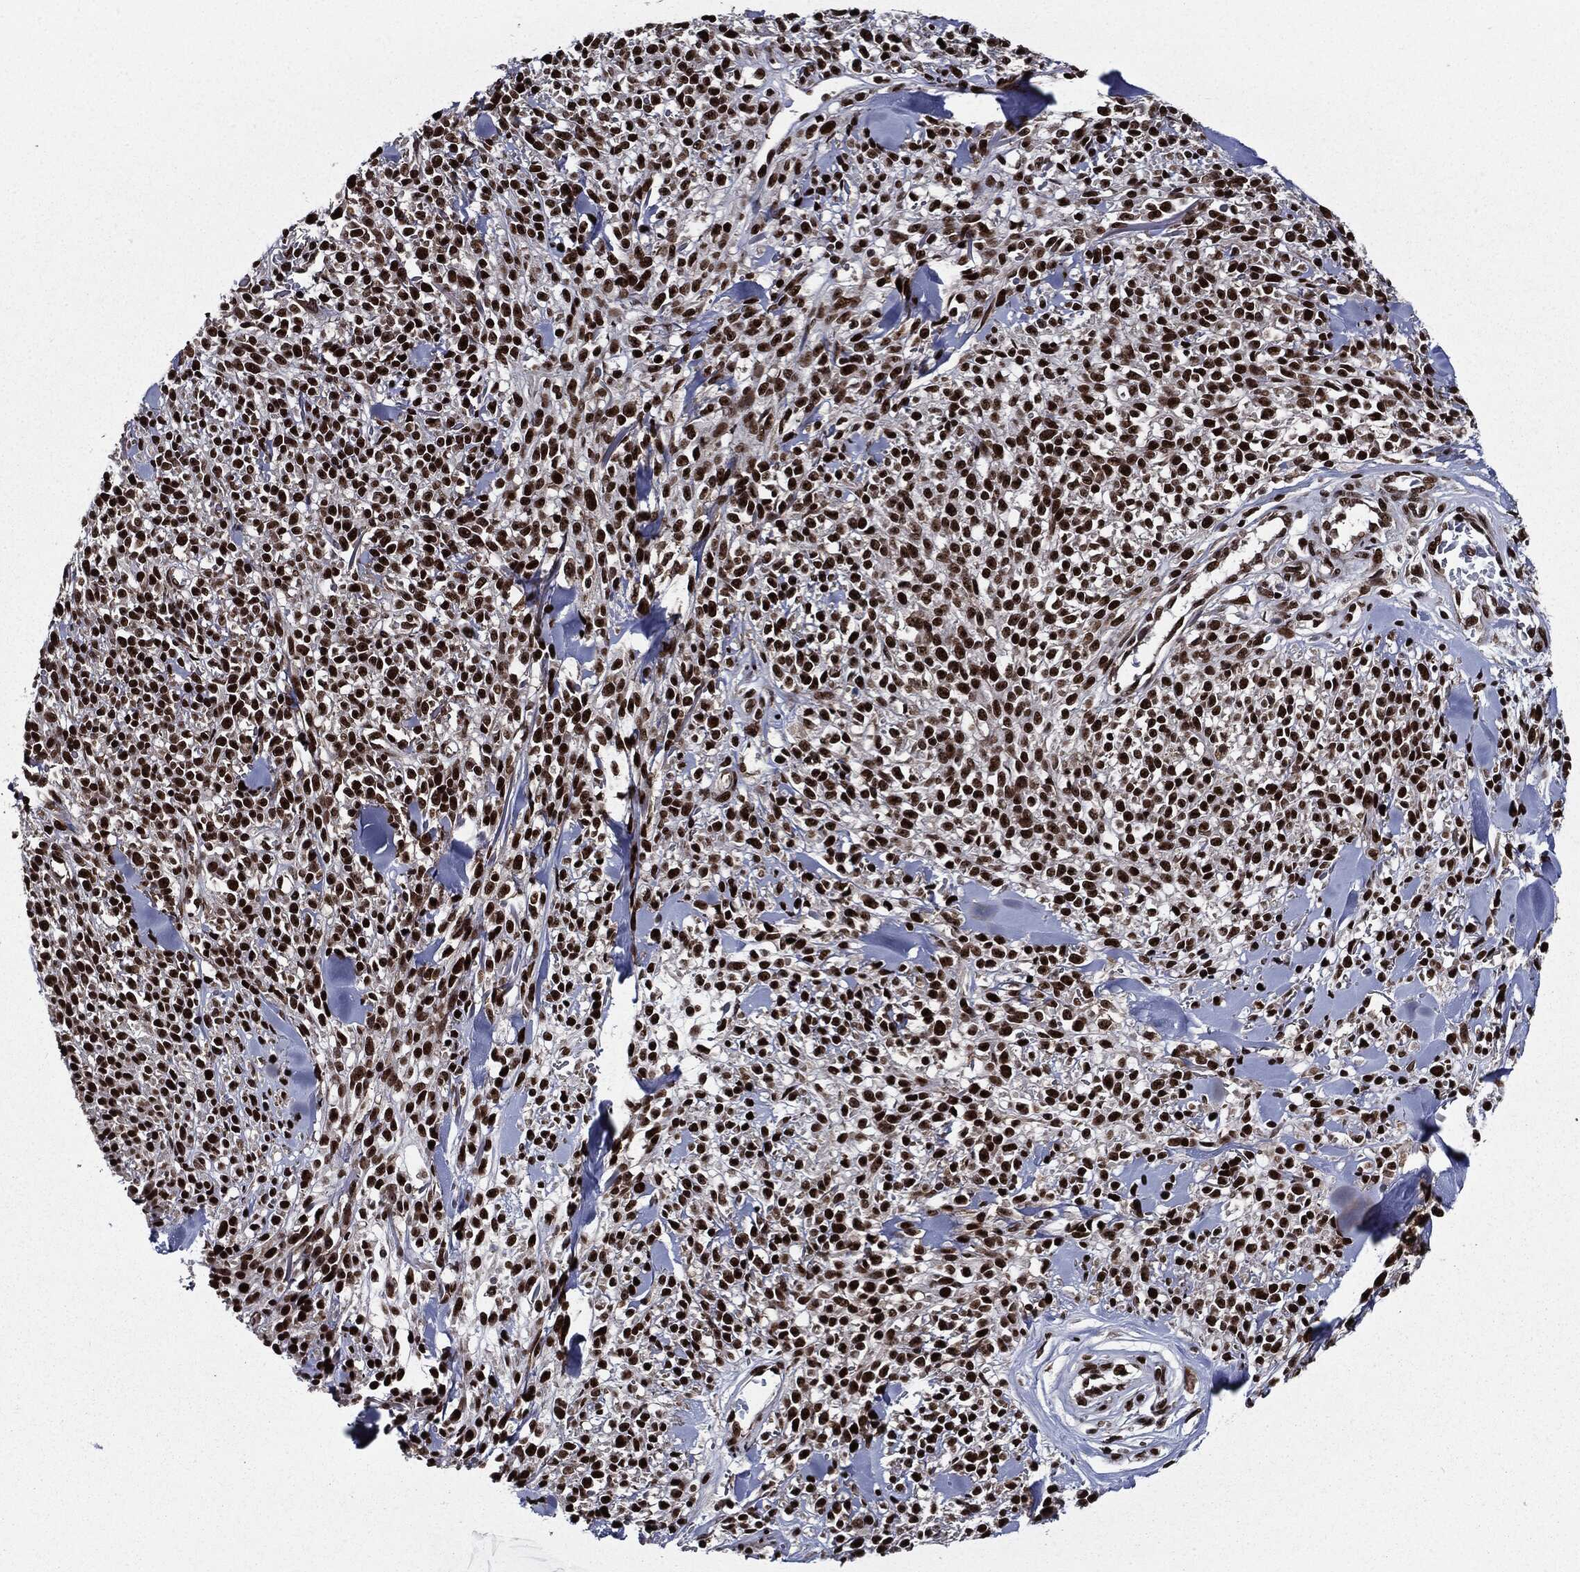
{"staining": {"intensity": "strong", "quantity": ">75%", "location": "nuclear"}, "tissue": "melanoma", "cell_type": "Tumor cells", "image_type": "cancer", "snomed": [{"axis": "morphology", "description": "Malignant melanoma, NOS"}, {"axis": "topography", "description": "Skin"}, {"axis": "topography", "description": "Skin of trunk"}], "caption": "Immunohistochemical staining of human melanoma demonstrates high levels of strong nuclear protein expression in approximately >75% of tumor cells.", "gene": "ZFP91", "patient": {"sex": "male", "age": 74}}